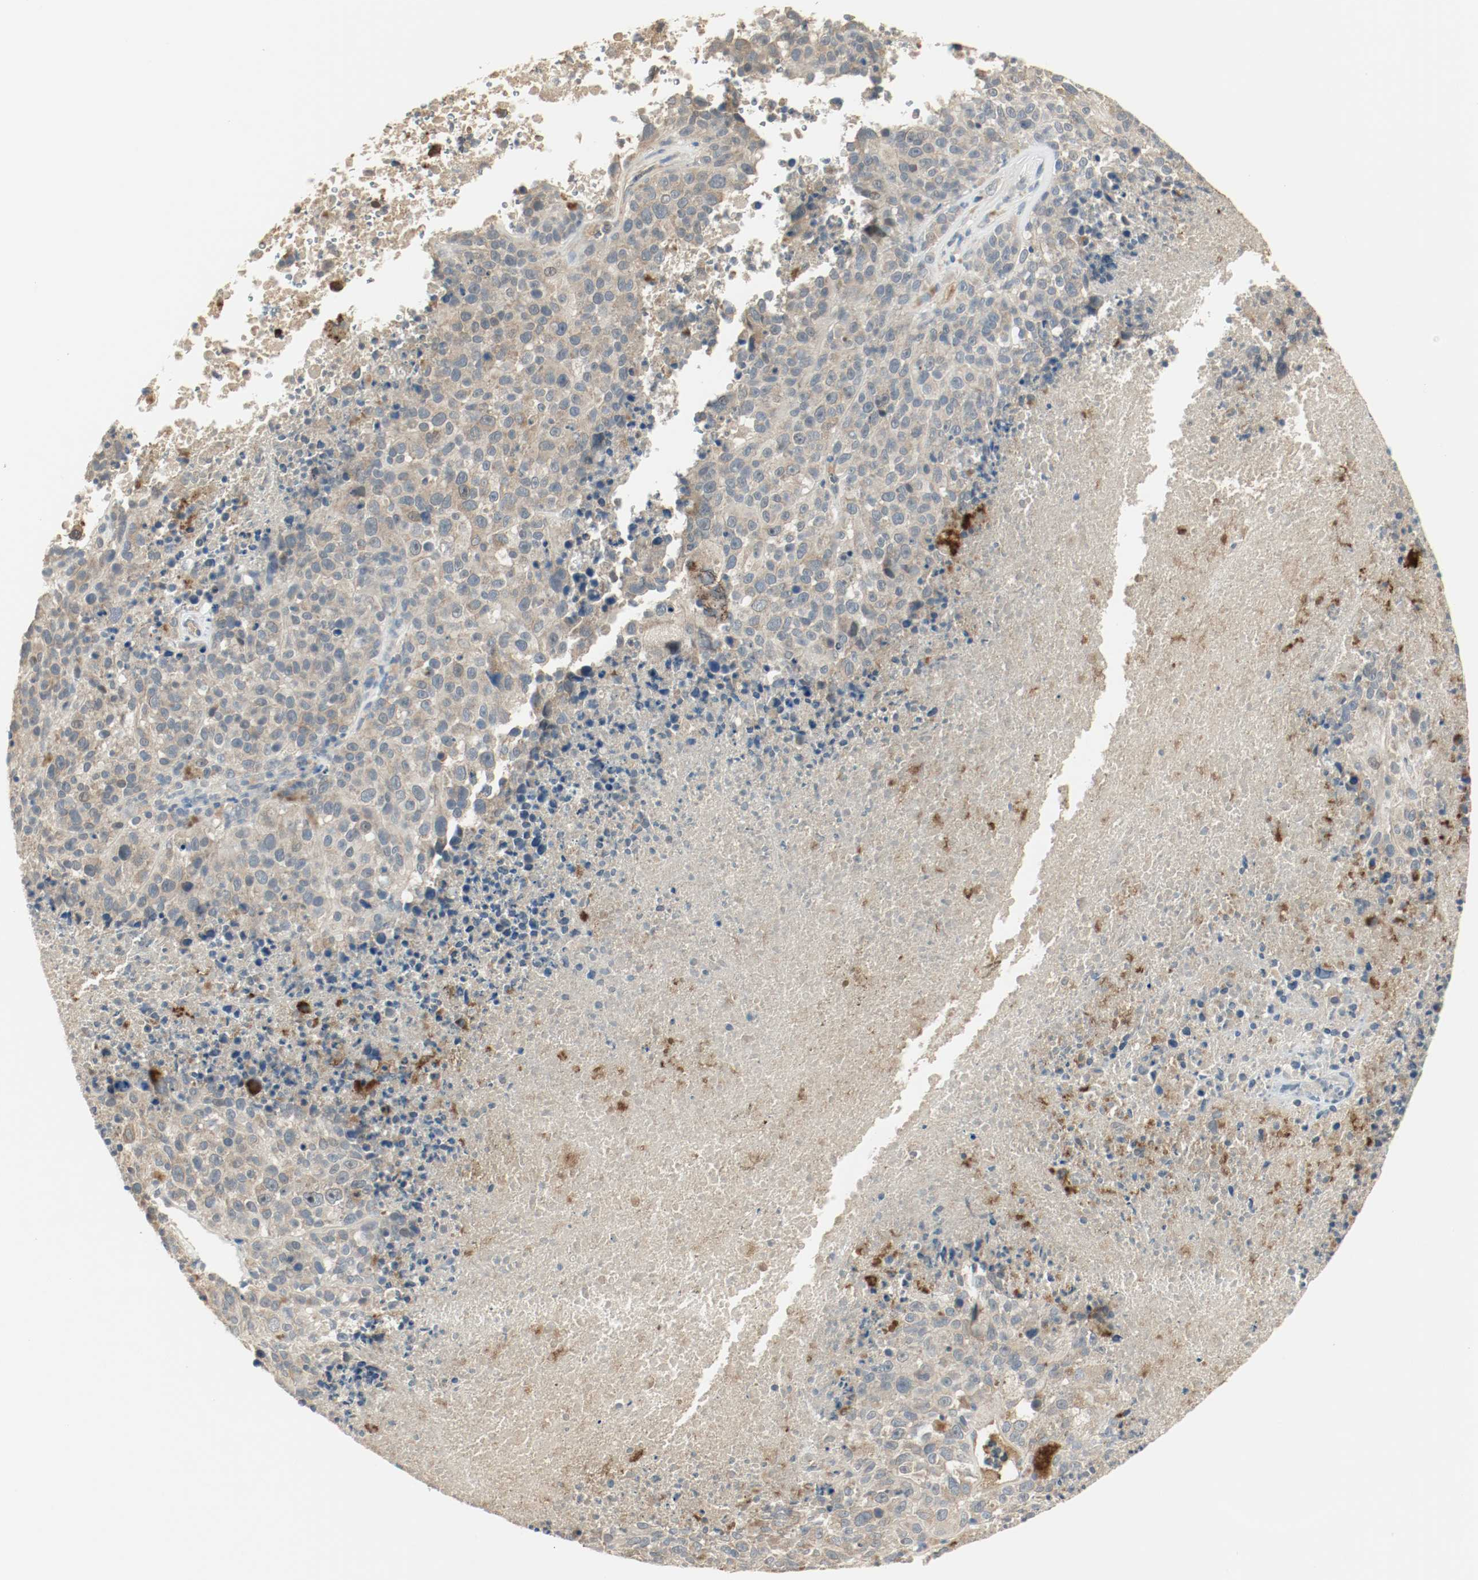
{"staining": {"intensity": "moderate", "quantity": ">75%", "location": "cytoplasmic/membranous"}, "tissue": "melanoma", "cell_type": "Tumor cells", "image_type": "cancer", "snomed": [{"axis": "morphology", "description": "Malignant melanoma, Metastatic site"}, {"axis": "topography", "description": "Cerebral cortex"}], "caption": "Immunohistochemical staining of human melanoma displays medium levels of moderate cytoplasmic/membranous protein positivity in about >75% of tumor cells.", "gene": "MELTF", "patient": {"sex": "female", "age": 52}}